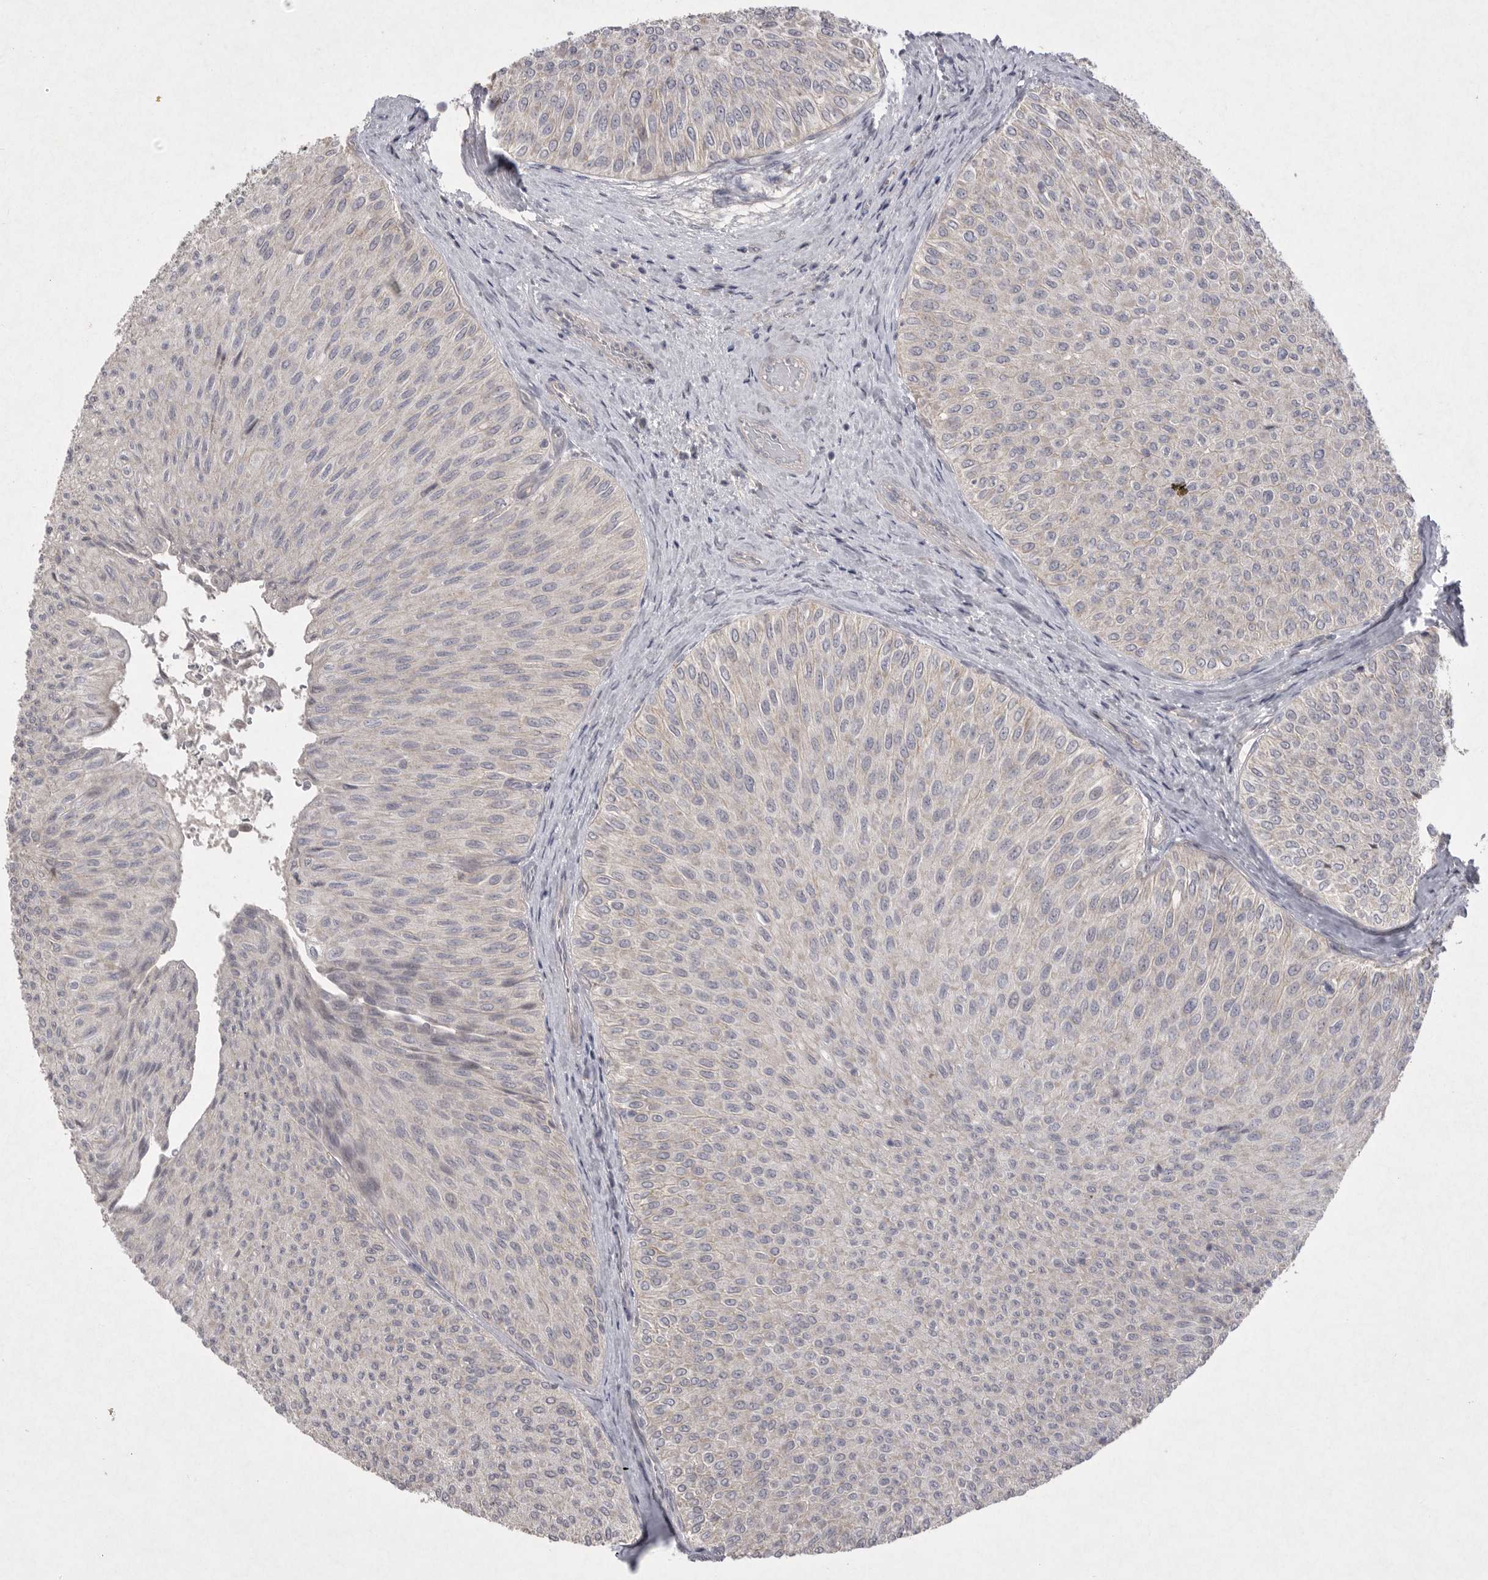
{"staining": {"intensity": "negative", "quantity": "none", "location": "none"}, "tissue": "urothelial cancer", "cell_type": "Tumor cells", "image_type": "cancer", "snomed": [{"axis": "morphology", "description": "Urothelial carcinoma, Low grade"}, {"axis": "topography", "description": "Urinary bladder"}], "caption": "IHC of urothelial carcinoma (low-grade) displays no positivity in tumor cells.", "gene": "VANGL2", "patient": {"sex": "male", "age": 78}}